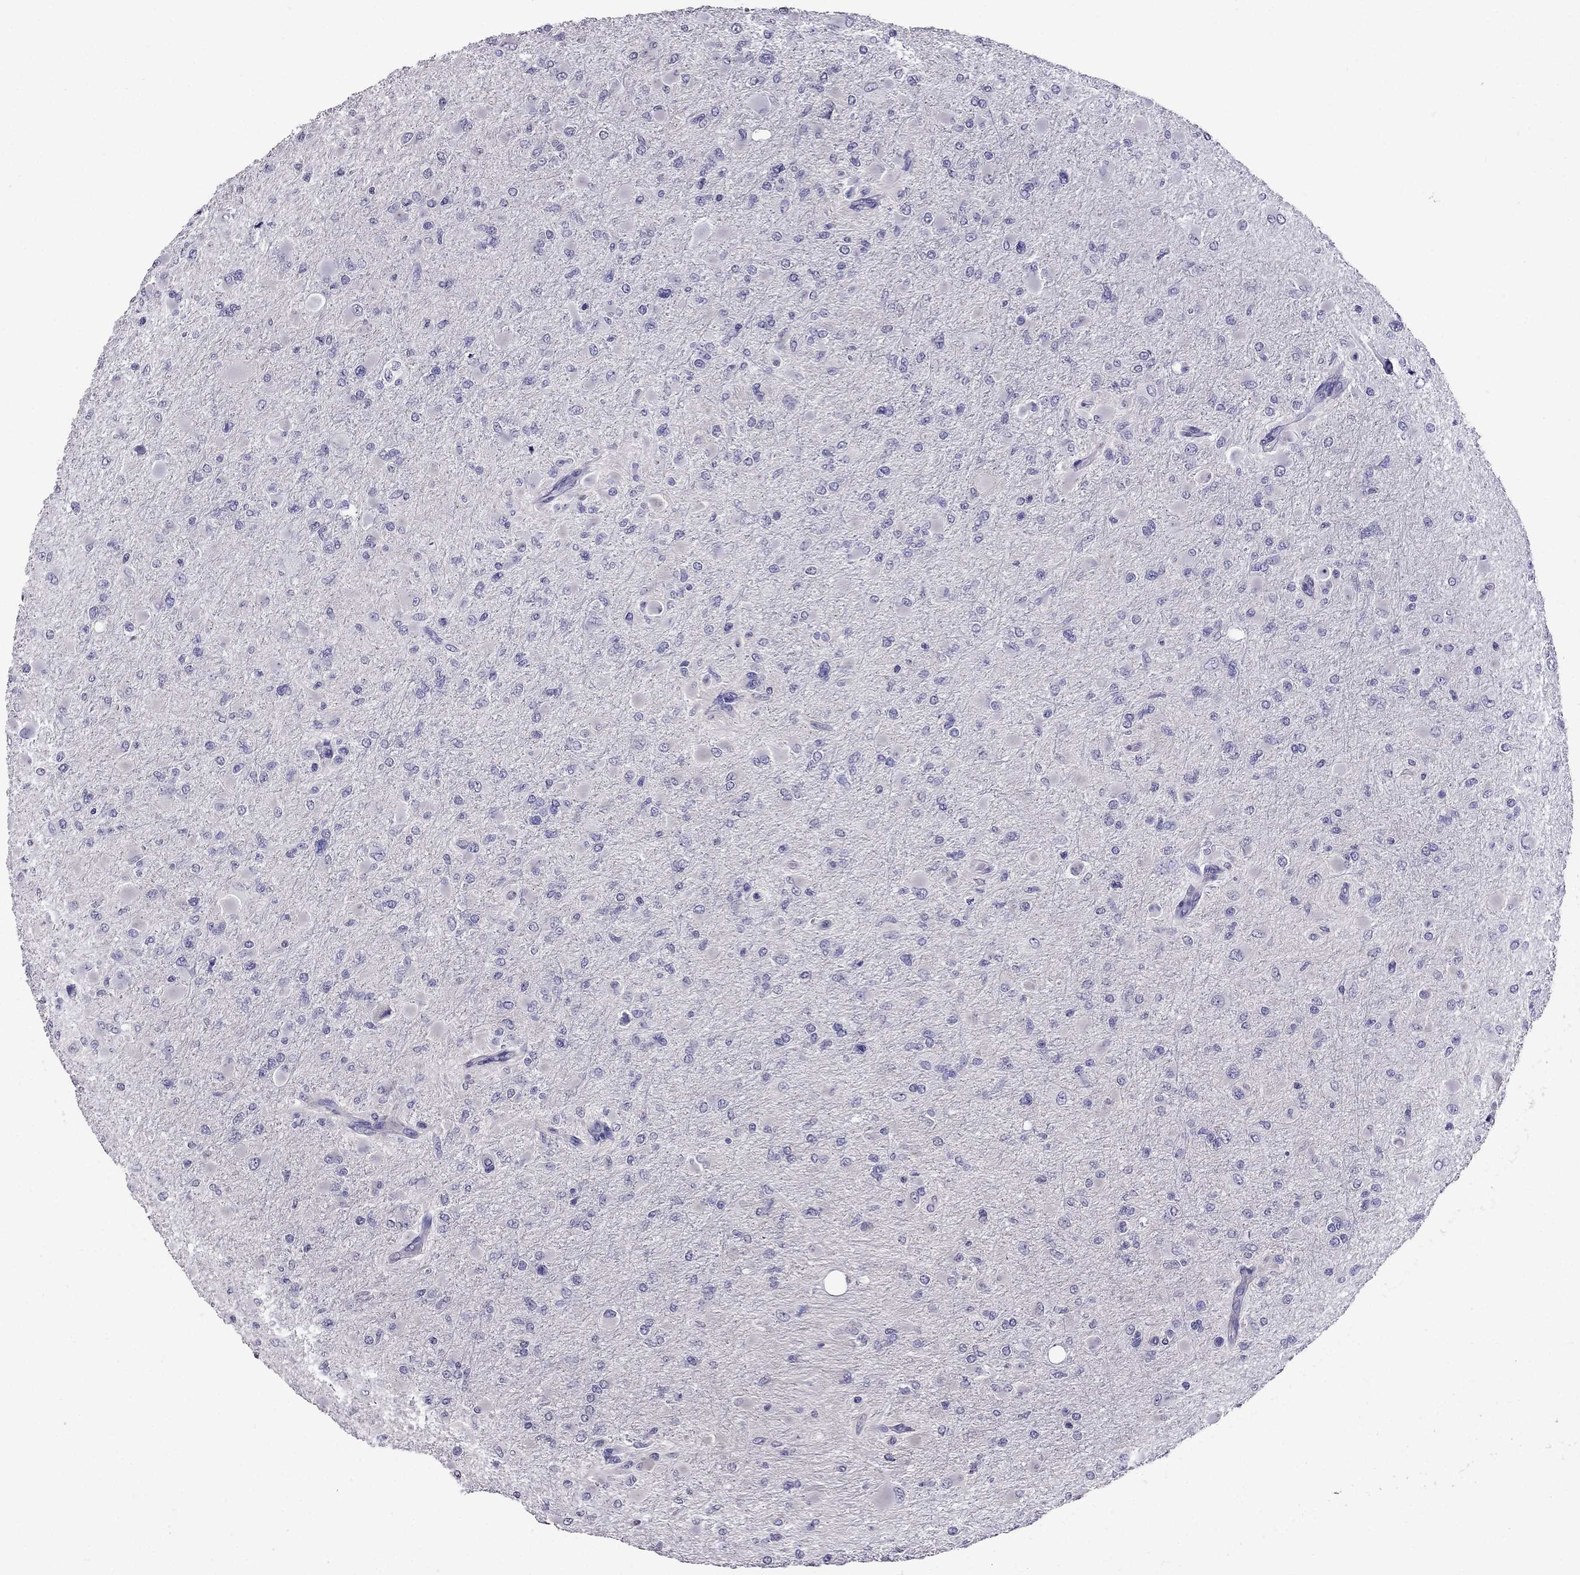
{"staining": {"intensity": "negative", "quantity": "none", "location": "none"}, "tissue": "glioma", "cell_type": "Tumor cells", "image_type": "cancer", "snomed": [{"axis": "morphology", "description": "Glioma, malignant, High grade"}, {"axis": "topography", "description": "Cerebral cortex"}], "caption": "Tumor cells are negative for protein expression in human glioma.", "gene": "OXCT2", "patient": {"sex": "female", "age": 36}}